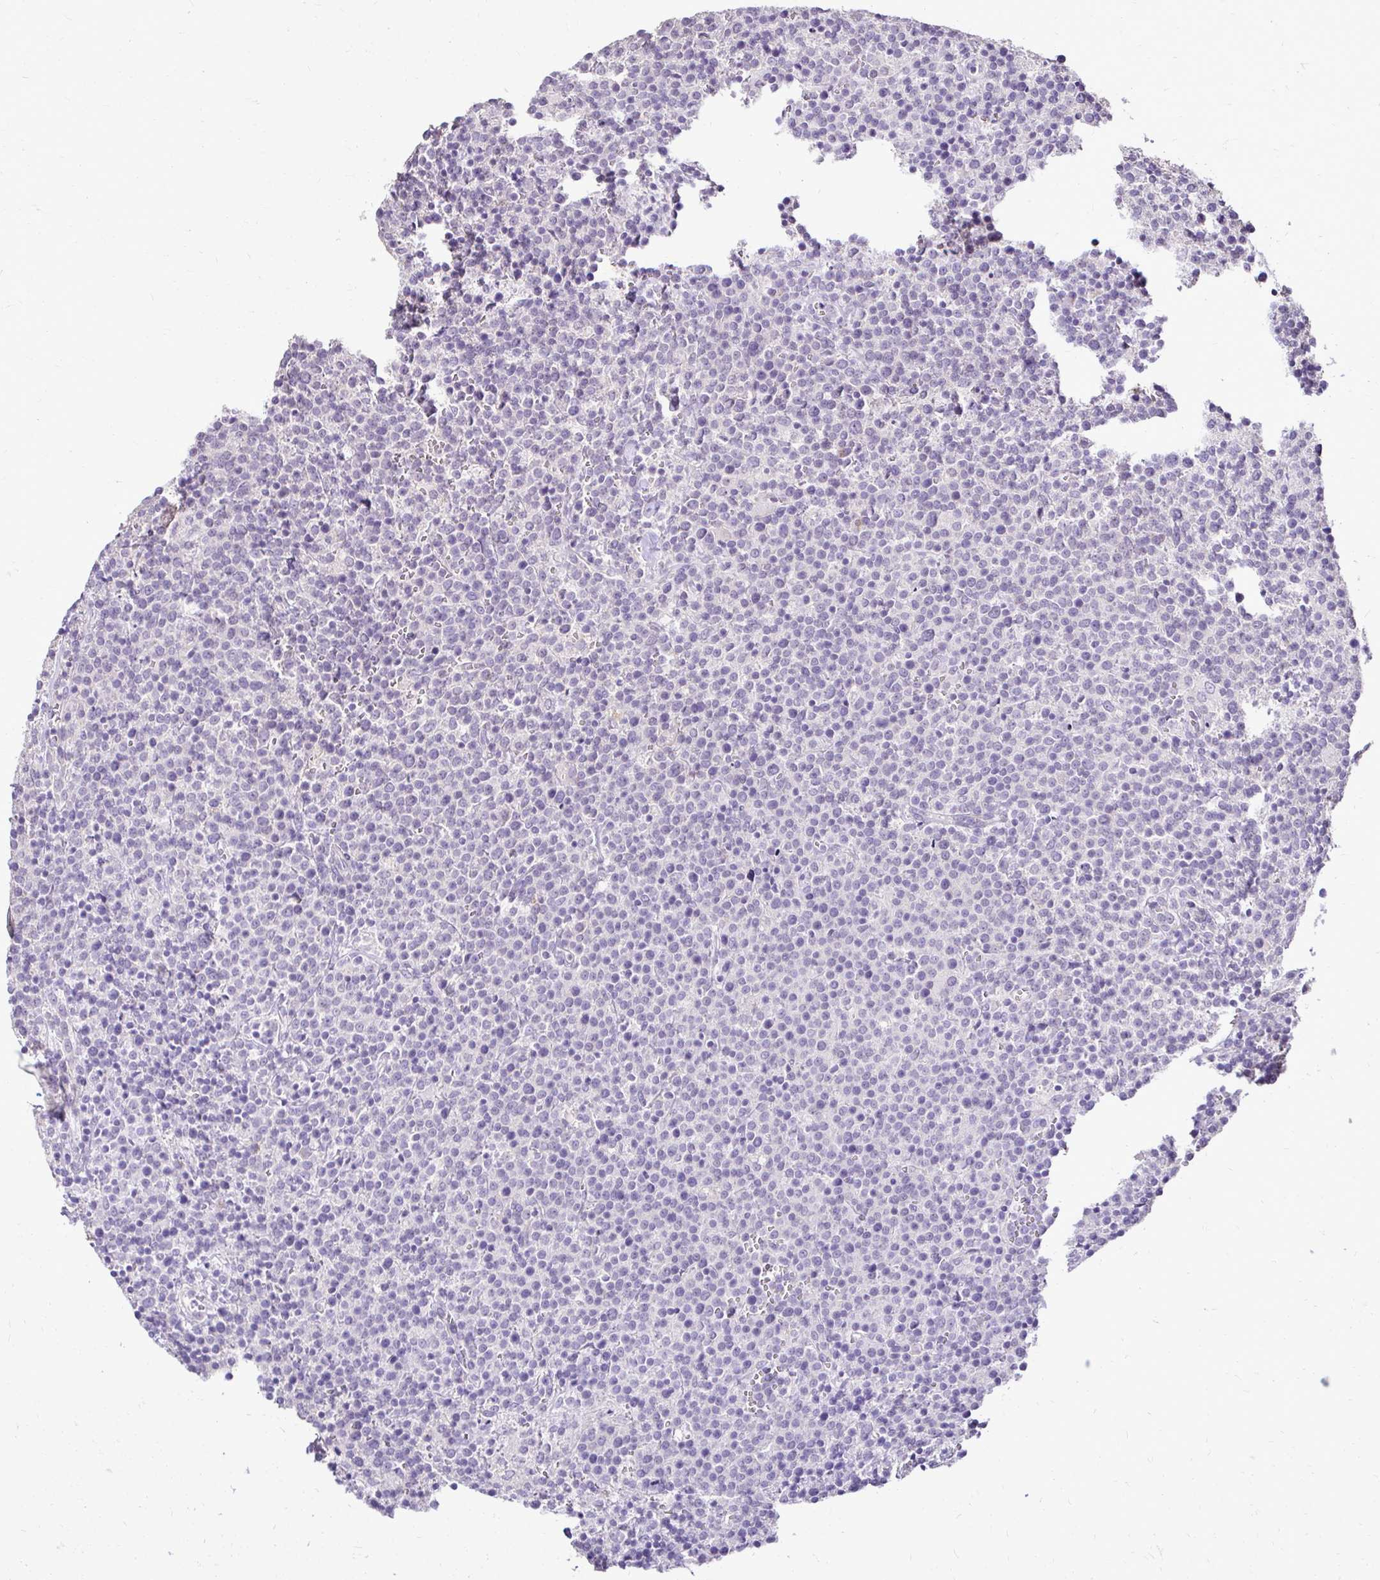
{"staining": {"intensity": "negative", "quantity": "none", "location": "none"}, "tissue": "lymphoma", "cell_type": "Tumor cells", "image_type": "cancer", "snomed": [{"axis": "morphology", "description": "Malignant lymphoma, non-Hodgkin's type, High grade"}, {"axis": "topography", "description": "Lymph node"}], "caption": "IHC of human high-grade malignant lymphoma, non-Hodgkin's type exhibits no expression in tumor cells.", "gene": "KIAA1210", "patient": {"sex": "male", "age": 61}}